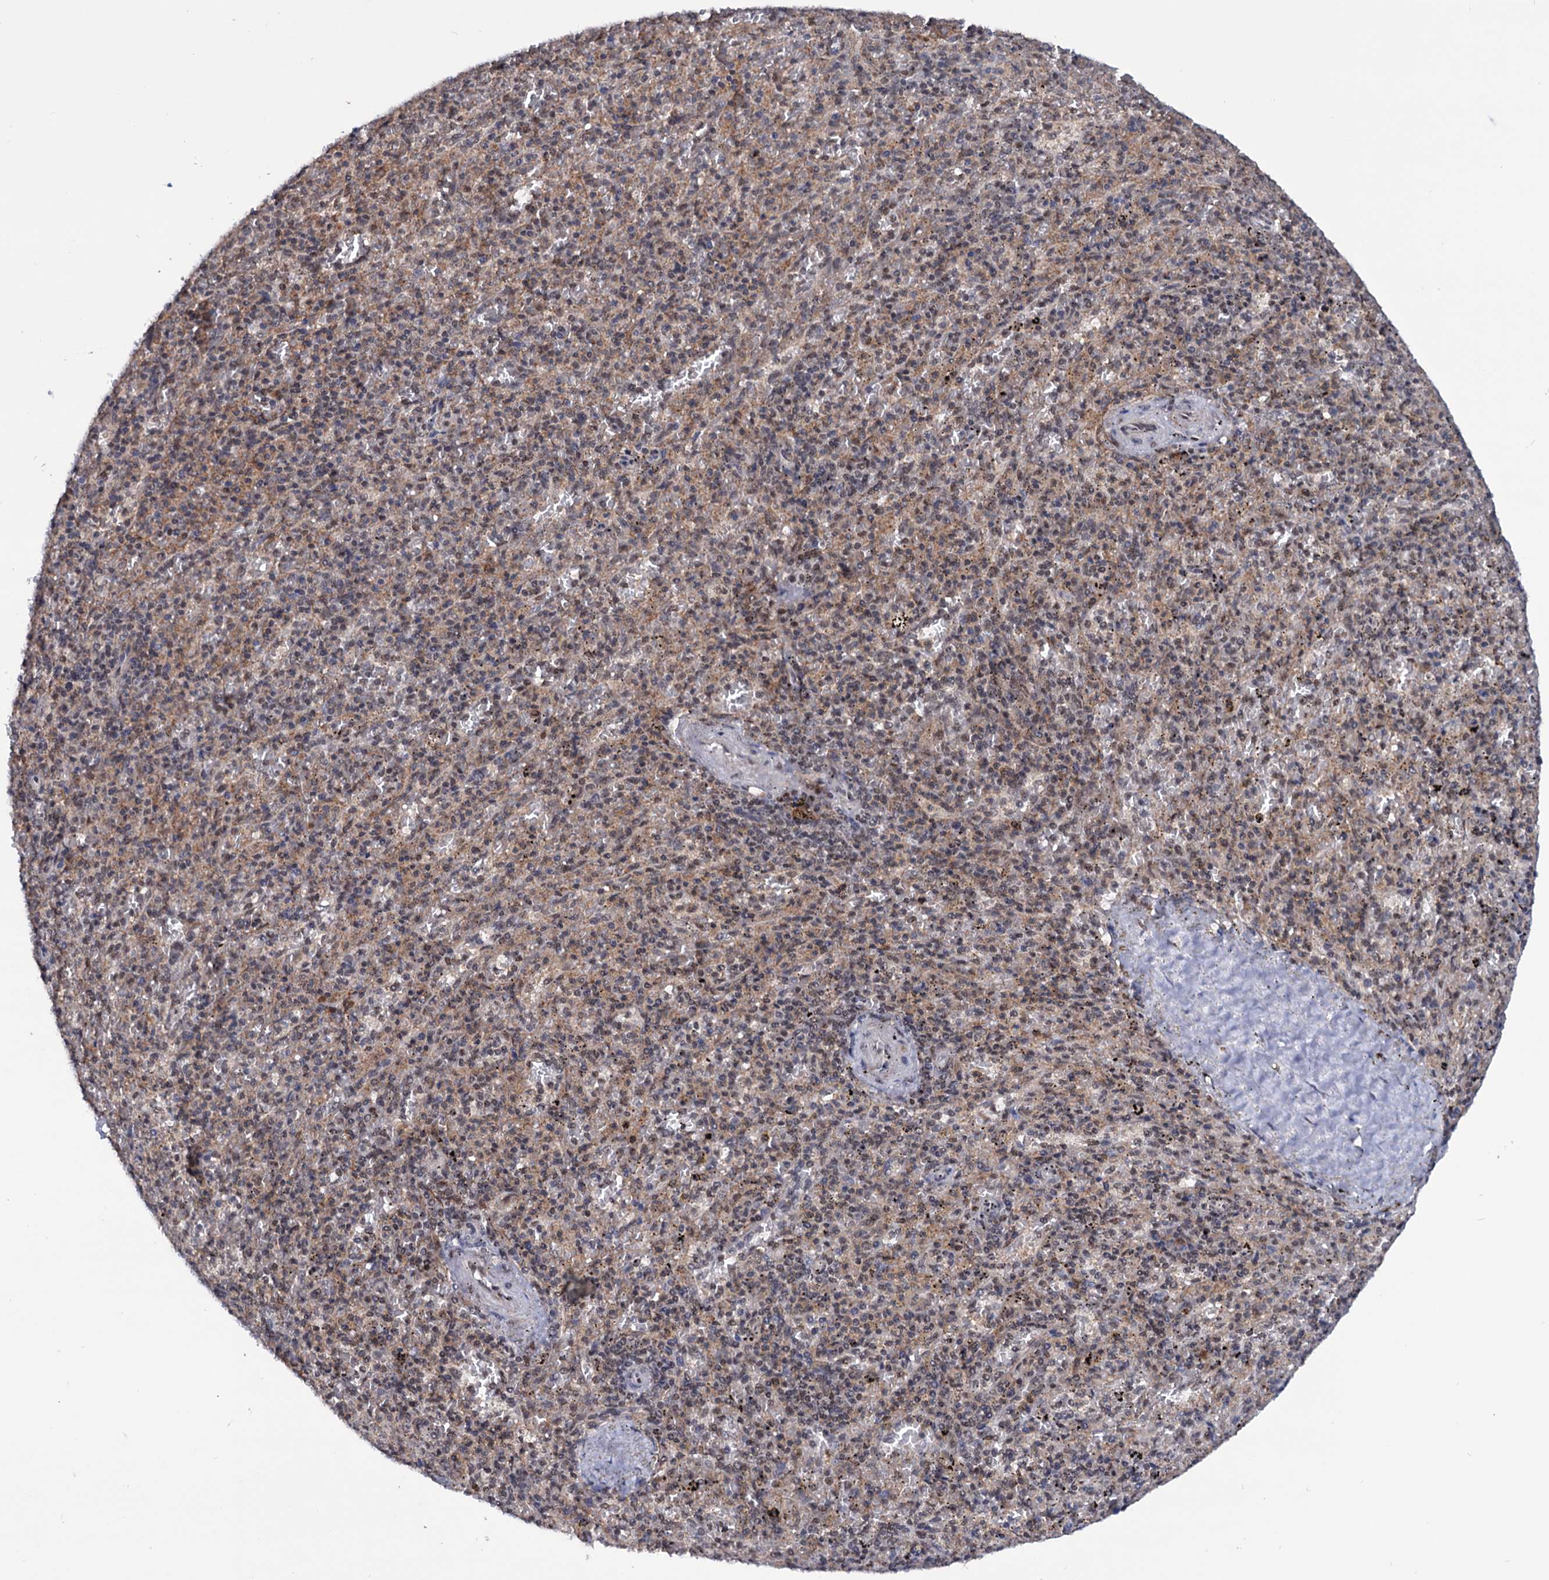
{"staining": {"intensity": "moderate", "quantity": "<25%", "location": "nuclear"}, "tissue": "spleen", "cell_type": "Cells in red pulp", "image_type": "normal", "snomed": [{"axis": "morphology", "description": "Normal tissue, NOS"}, {"axis": "topography", "description": "Spleen"}], "caption": "Benign spleen exhibits moderate nuclear expression in approximately <25% of cells in red pulp, visualized by immunohistochemistry.", "gene": "TBC1D12", "patient": {"sex": "male", "age": 82}}